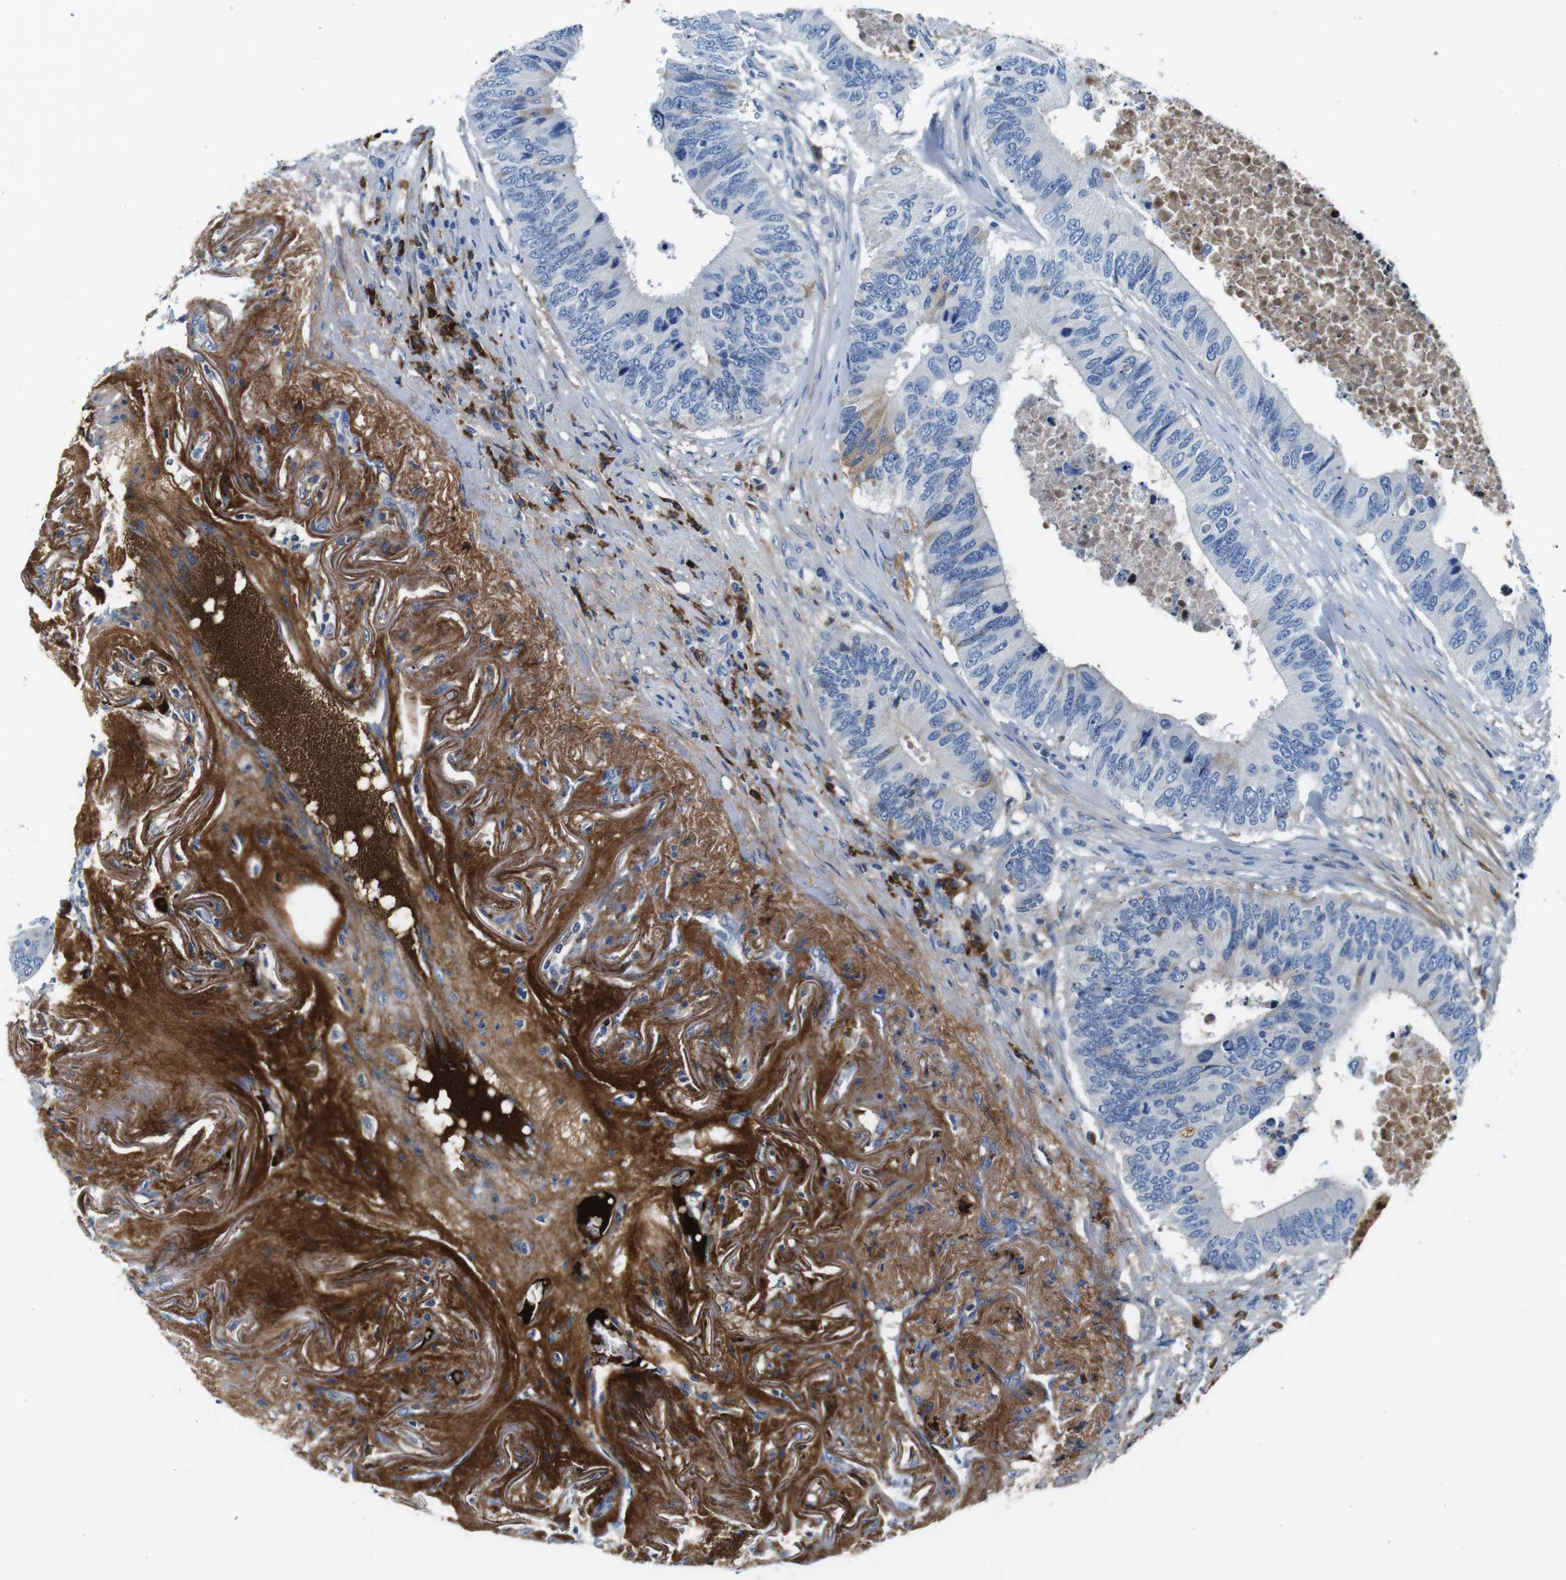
{"staining": {"intensity": "negative", "quantity": "none", "location": "none"}, "tissue": "colorectal cancer", "cell_type": "Tumor cells", "image_type": "cancer", "snomed": [{"axis": "morphology", "description": "Adenocarcinoma, NOS"}, {"axis": "topography", "description": "Colon"}], "caption": "Tumor cells are negative for brown protein staining in colorectal adenocarcinoma.", "gene": "IGKC", "patient": {"sex": "male", "age": 71}}